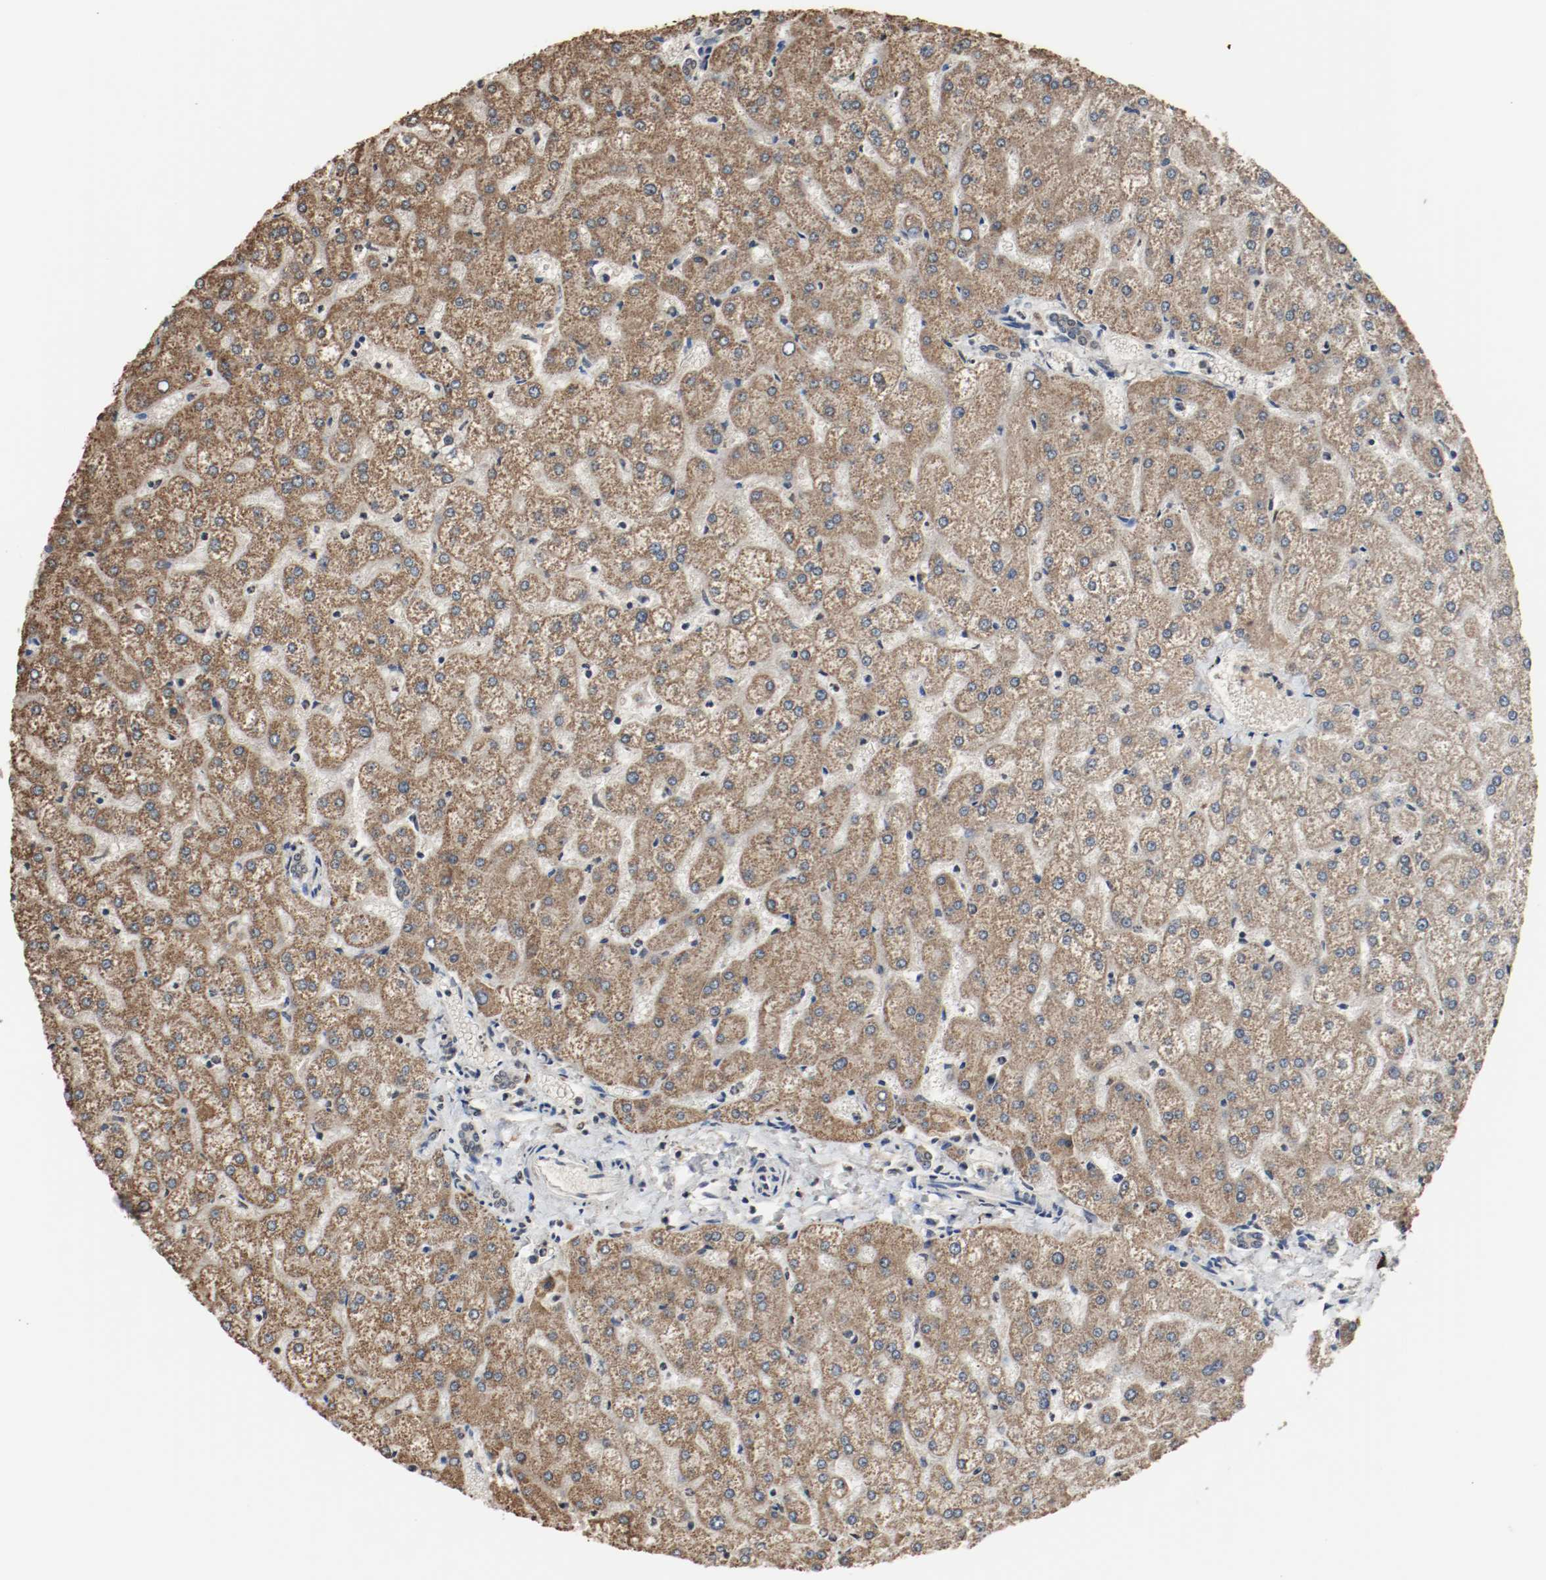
{"staining": {"intensity": "negative", "quantity": "none", "location": "none"}, "tissue": "liver", "cell_type": "Cholangiocytes", "image_type": "normal", "snomed": [{"axis": "morphology", "description": "Normal tissue, NOS"}, {"axis": "topography", "description": "Liver"}], "caption": "An IHC micrograph of normal liver is shown. There is no staining in cholangiocytes of liver.", "gene": "RTN4", "patient": {"sex": "female", "age": 32}}